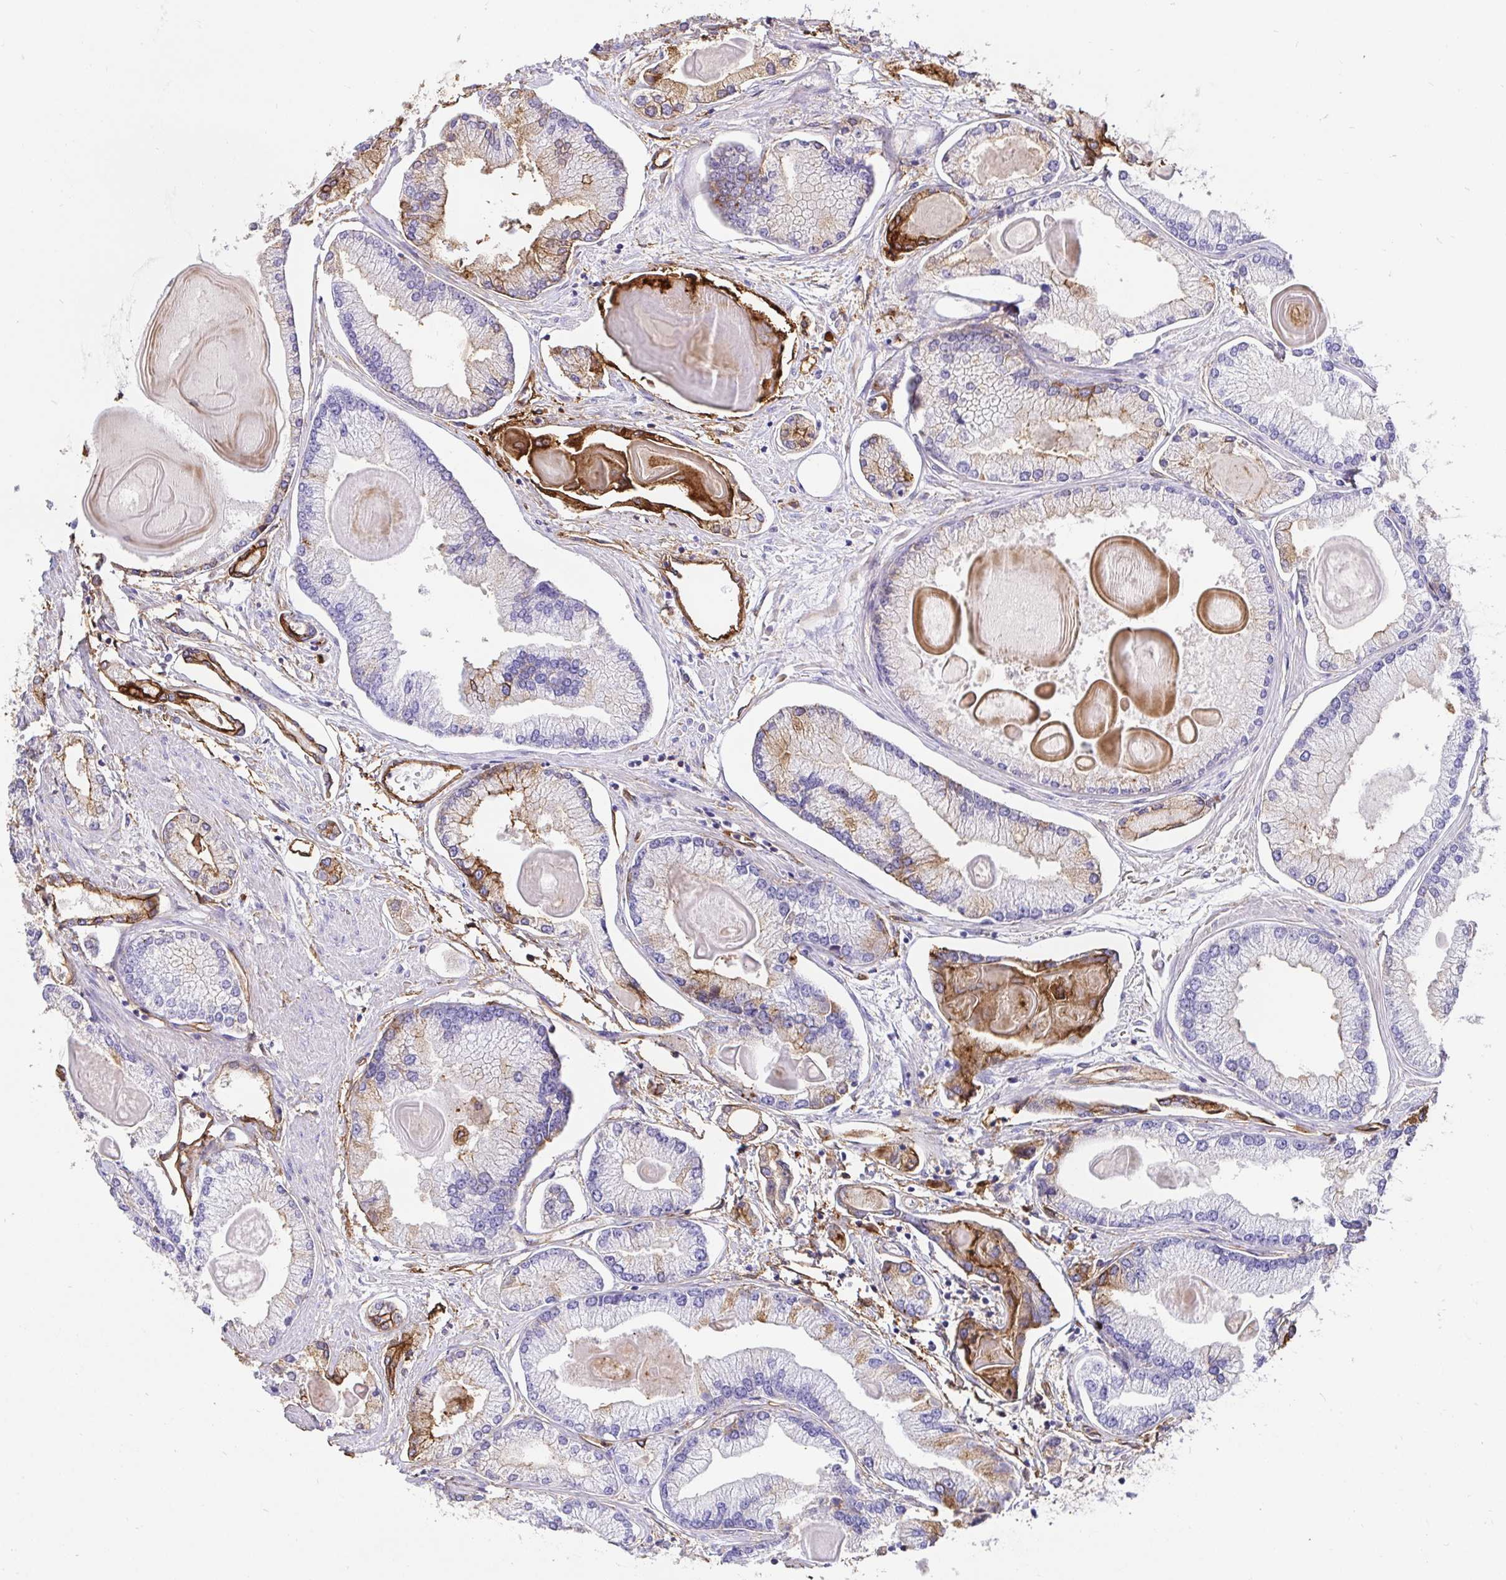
{"staining": {"intensity": "moderate", "quantity": "<25%", "location": "cytoplasmic/membranous"}, "tissue": "prostate cancer", "cell_type": "Tumor cells", "image_type": "cancer", "snomed": [{"axis": "morphology", "description": "Adenocarcinoma, High grade"}, {"axis": "topography", "description": "Prostate"}], "caption": "Protein expression analysis of prostate cancer demonstrates moderate cytoplasmic/membranous positivity in about <25% of tumor cells.", "gene": "ANXA2", "patient": {"sex": "male", "age": 68}}